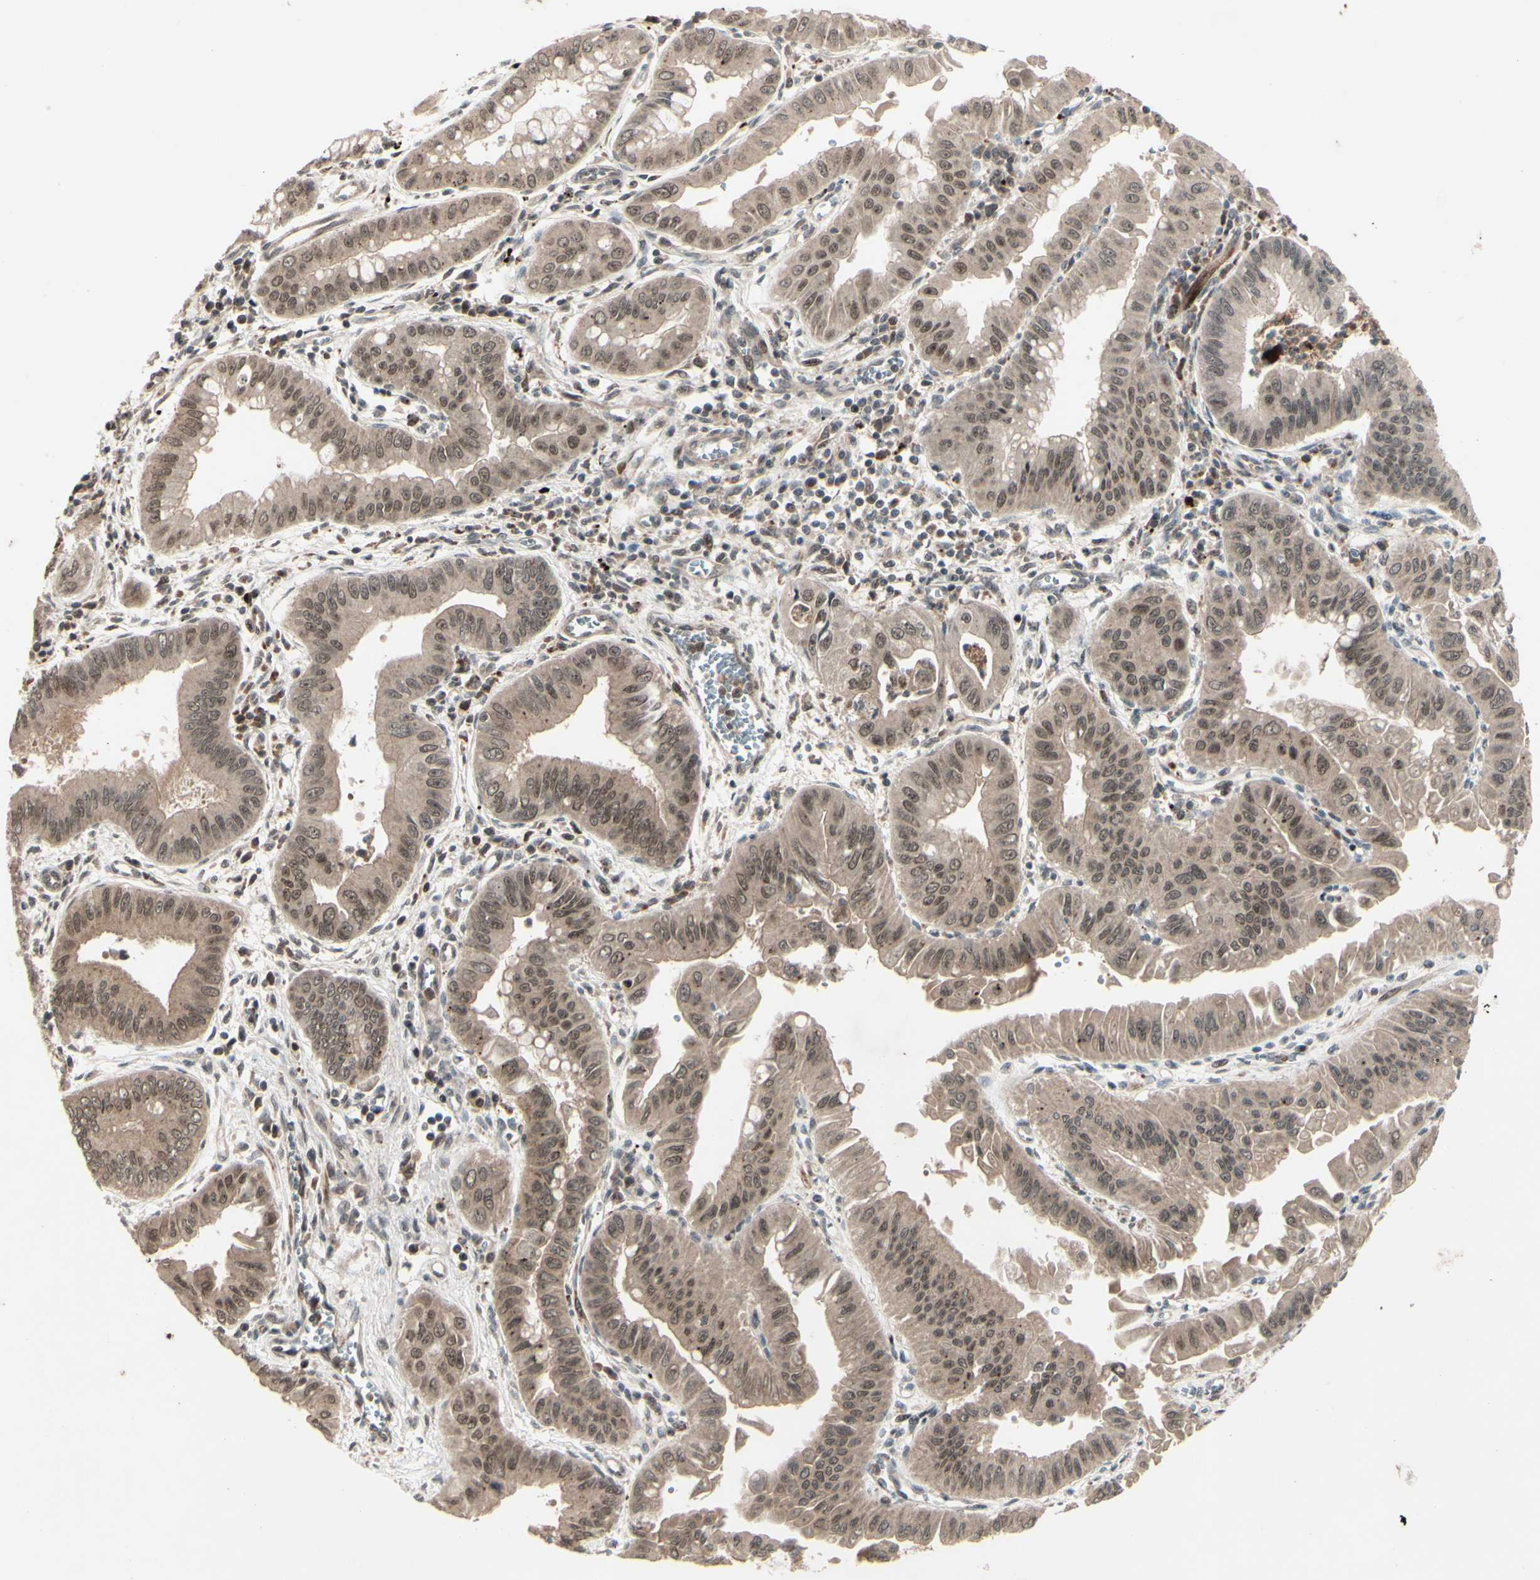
{"staining": {"intensity": "moderate", "quantity": ">75%", "location": "cytoplasmic/membranous,nuclear"}, "tissue": "pancreatic cancer", "cell_type": "Tumor cells", "image_type": "cancer", "snomed": [{"axis": "morphology", "description": "Normal tissue, NOS"}, {"axis": "topography", "description": "Lymph node"}], "caption": "High-magnification brightfield microscopy of pancreatic cancer stained with DAB (brown) and counterstained with hematoxylin (blue). tumor cells exhibit moderate cytoplasmic/membranous and nuclear staining is appreciated in about>75% of cells.", "gene": "MLF2", "patient": {"sex": "male", "age": 50}}